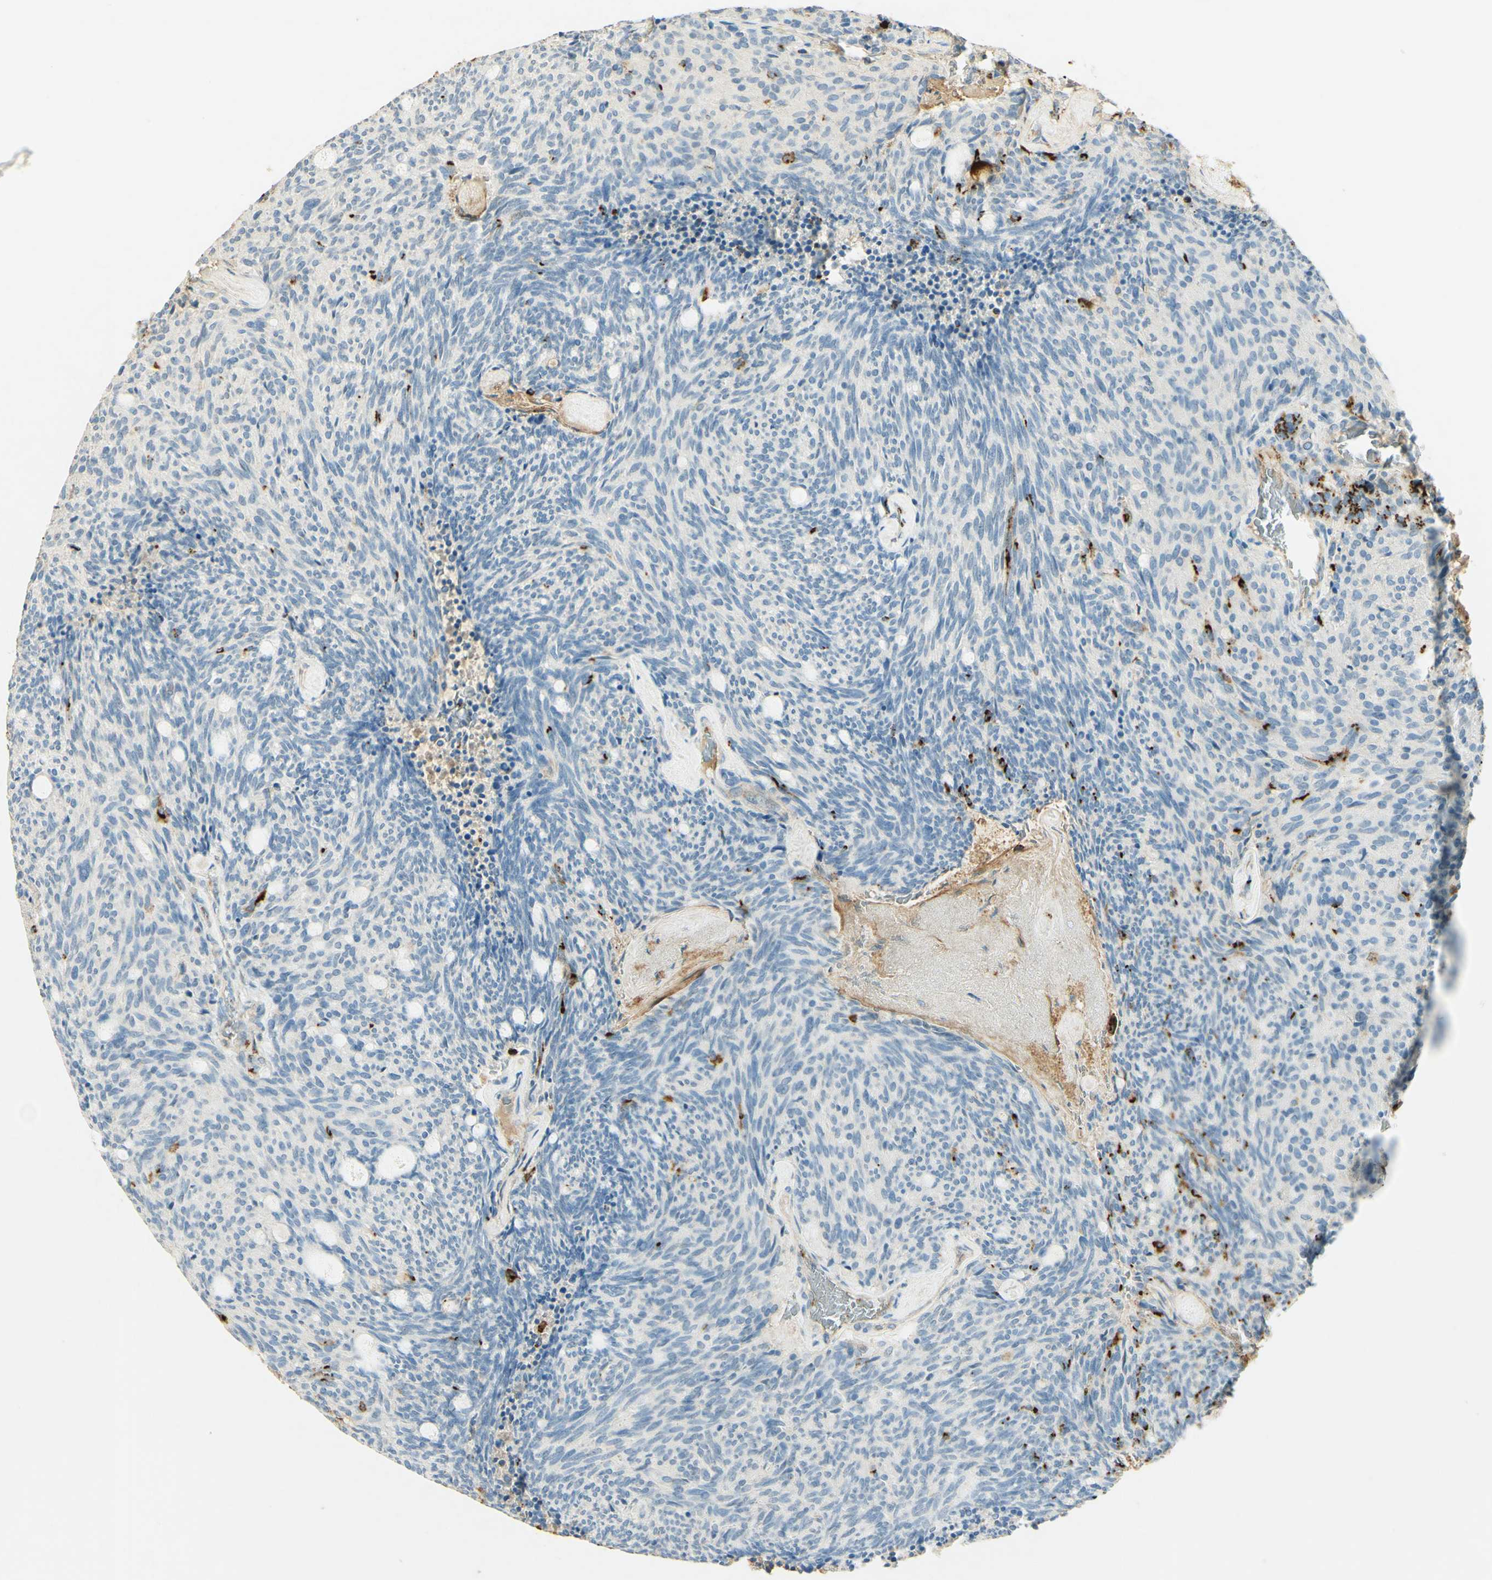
{"staining": {"intensity": "strong", "quantity": "25%-75%", "location": "cytoplasmic/membranous"}, "tissue": "carcinoid", "cell_type": "Tumor cells", "image_type": "cancer", "snomed": [{"axis": "morphology", "description": "Carcinoid, malignant, NOS"}, {"axis": "topography", "description": "Pancreas"}], "caption": "High-magnification brightfield microscopy of carcinoid (malignant) stained with DAB (brown) and counterstained with hematoxylin (blue). tumor cells exhibit strong cytoplasmic/membranous expression is present in about25%-75% of cells. The protein is stained brown, and the nuclei are stained in blue (DAB (3,3'-diaminobenzidine) IHC with brightfield microscopy, high magnification).", "gene": "TNN", "patient": {"sex": "female", "age": 54}}